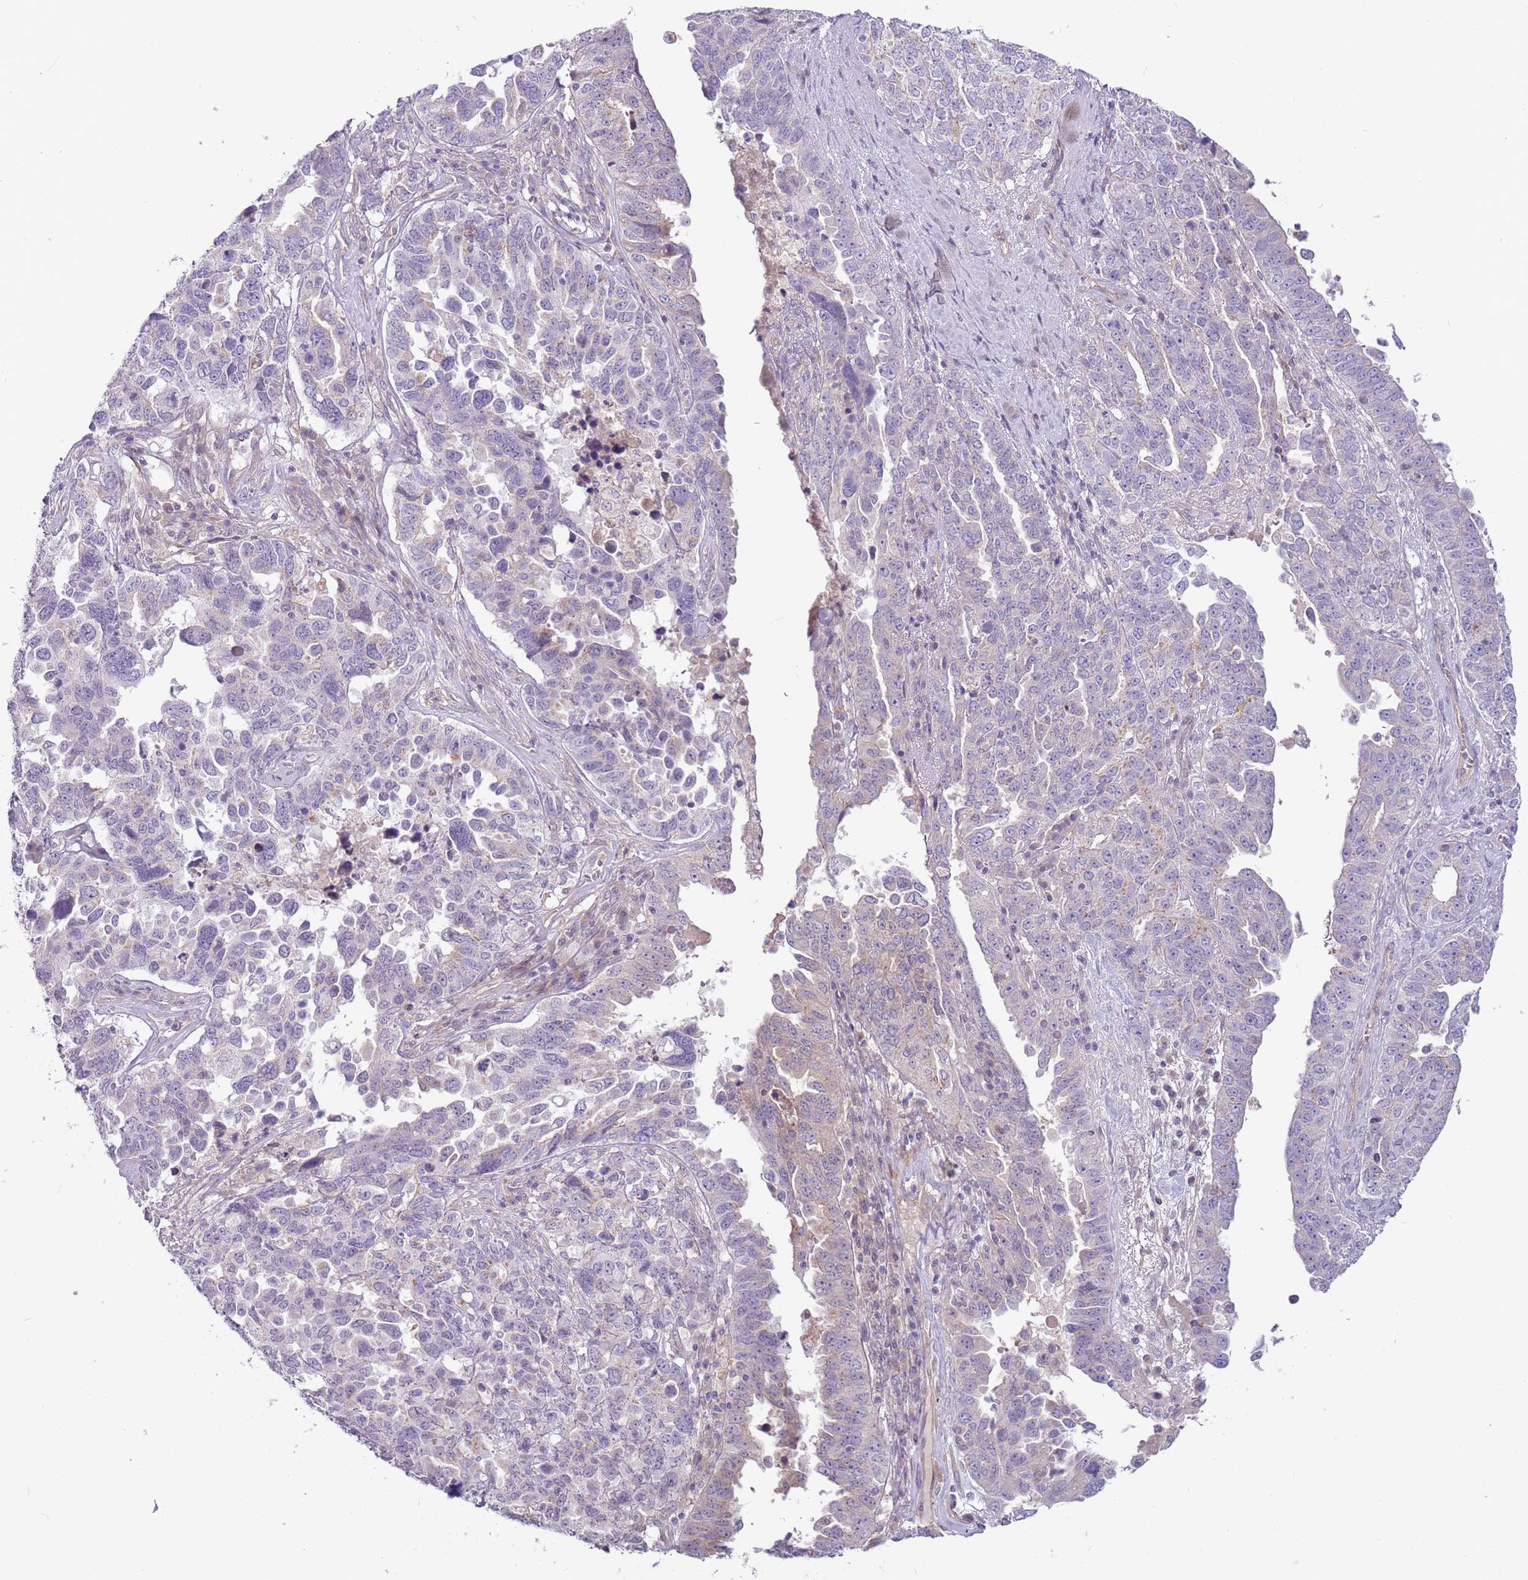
{"staining": {"intensity": "negative", "quantity": "none", "location": "none"}, "tissue": "ovarian cancer", "cell_type": "Tumor cells", "image_type": "cancer", "snomed": [{"axis": "morphology", "description": "Carcinoma, endometroid"}, {"axis": "topography", "description": "Ovary"}], "caption": "There is no significant staining in tumor cells of ovarian cancer.", "gene": "MRO", "patient": {"sex": "female", "age": 62}}